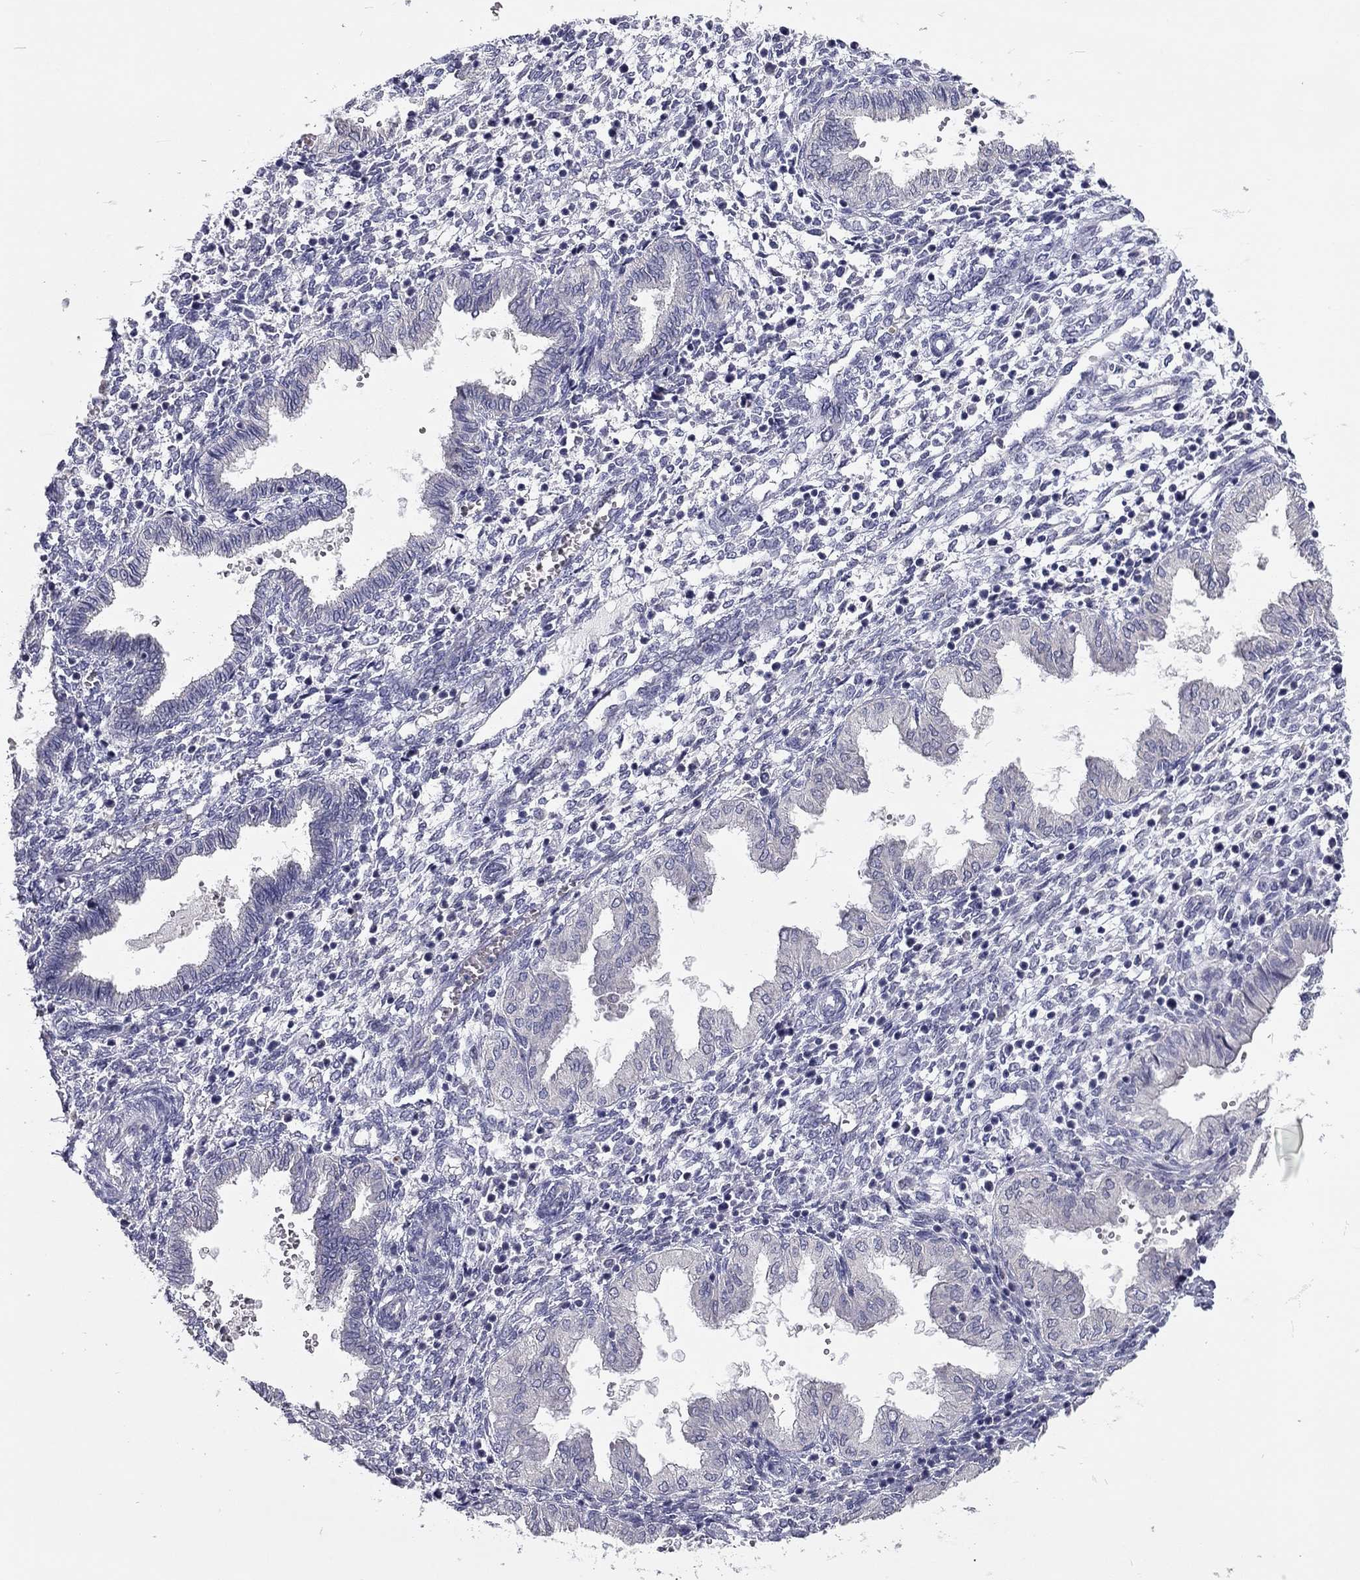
{"staining": {"intensity": "negative", "quantity": "none", "location": "none"}, "tissue": "endometrium", "cell_type": "Cells in endometrial stroma", "image_type": "normal", "snomed": [{"axis": "morphology", "description": "Normal tissue, NOS"}, {"axis": "topography", "description": "Endometrium"}], "caption": "Benign endometrium was stained to show a protein in brown. There is no significant expression in cells in endometrial stroma. (Brightfield microscopy of DAB immunohistochemistry (IHC) at high magnification).", "gene": "SCARB1", "patient": {"sex": "female", "age": 43}}